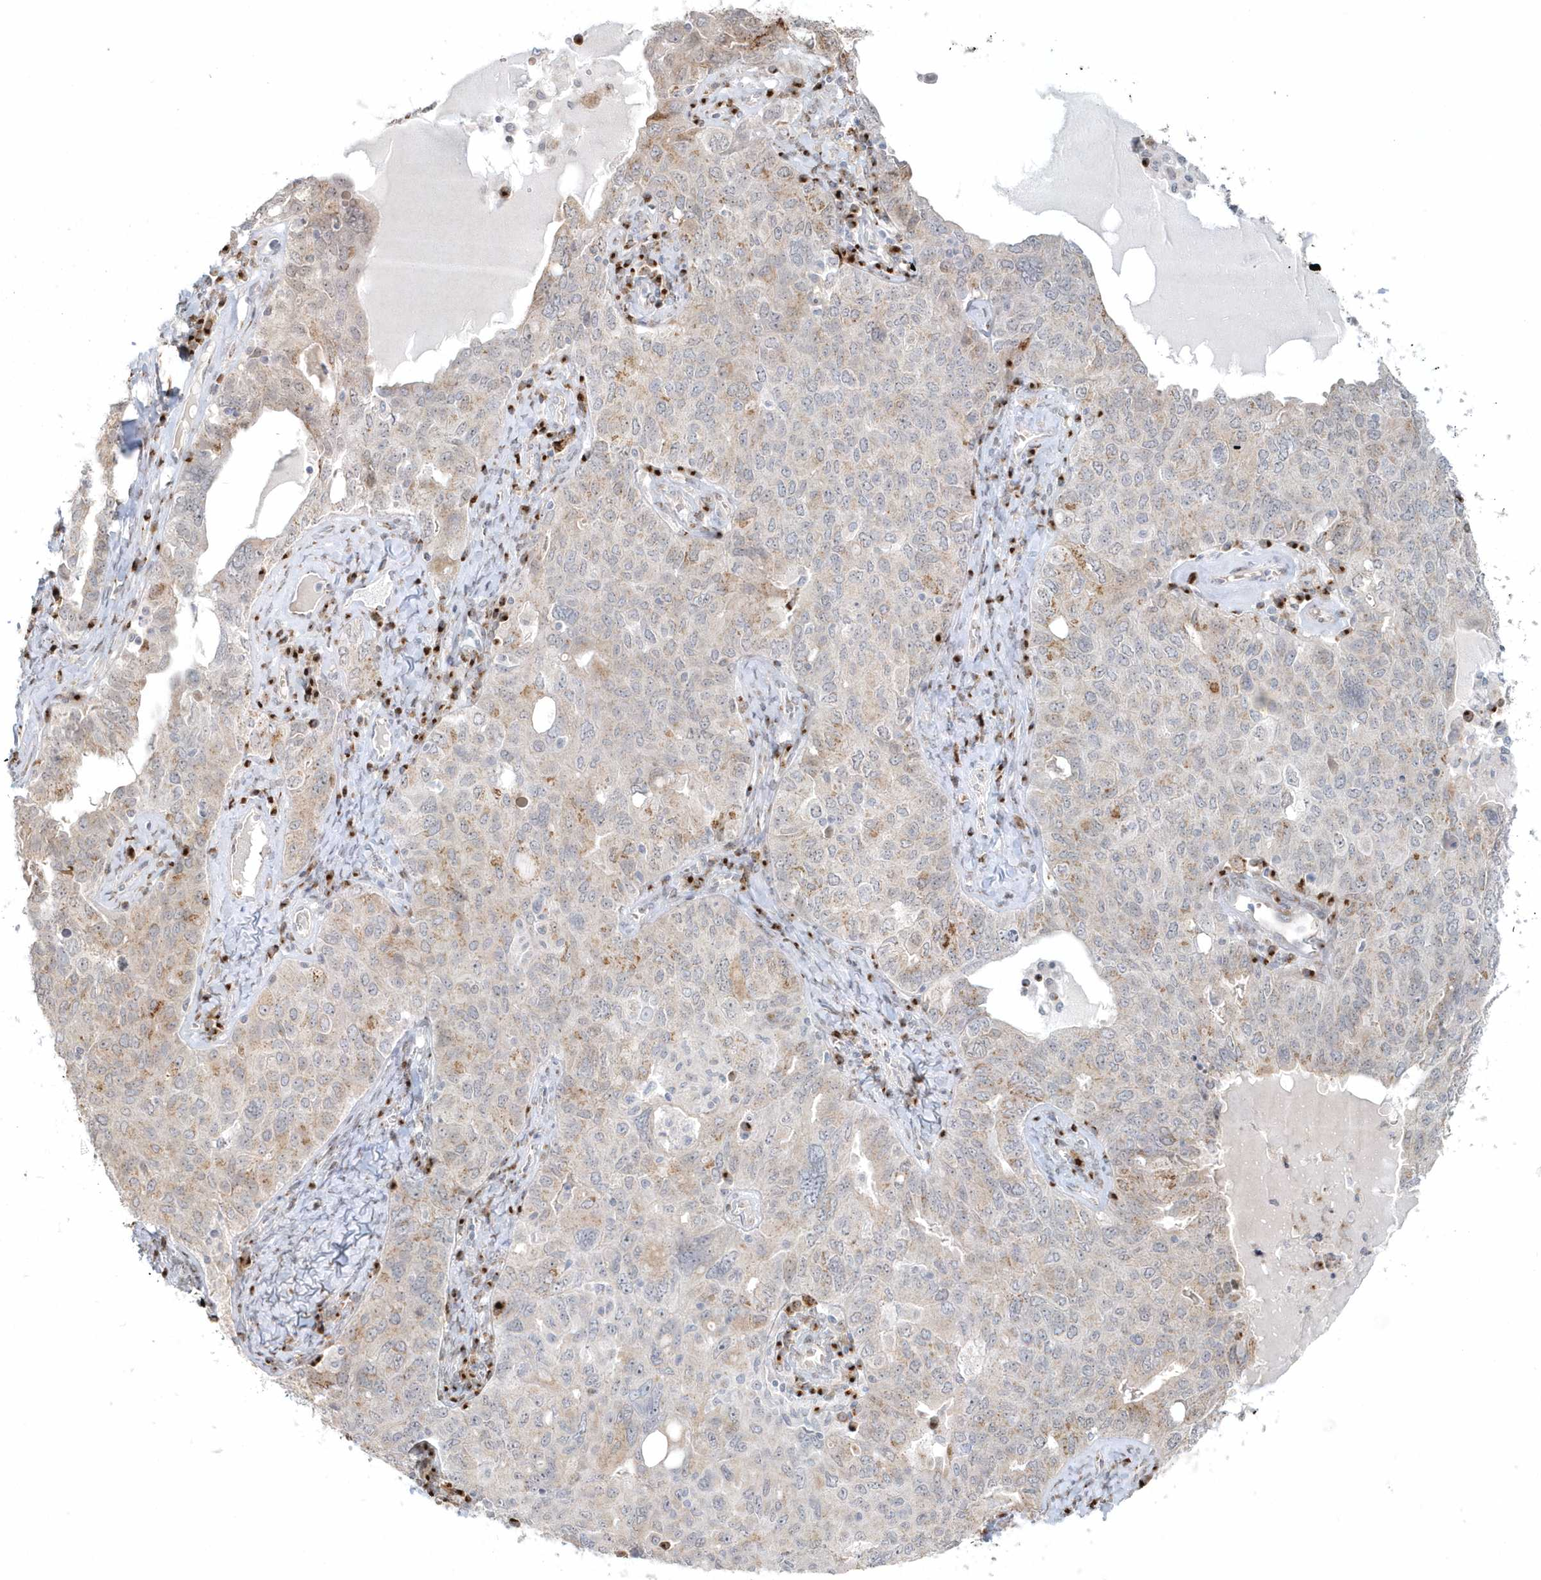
{"staining": {"intensity": "weak", "quantity": "25%-75%", "location": "cytoplasmic/membranous"}, "tissue": "ovarian cancer", "cell_type": "Tumor cells", "image_type": "cancer", "snomed": [{"axis": "morphology", "description": "Carcinoma, endometroid"}, {"axis": "topography", "description": "Ovary"}], "caption": "The immunohistochemical stain shows weak cytoplasmic/membranous expression in tumor cells of ovarian cancer tissue.", "gene": "DHFR", "patient": {"sex": "female", "age": 62}}